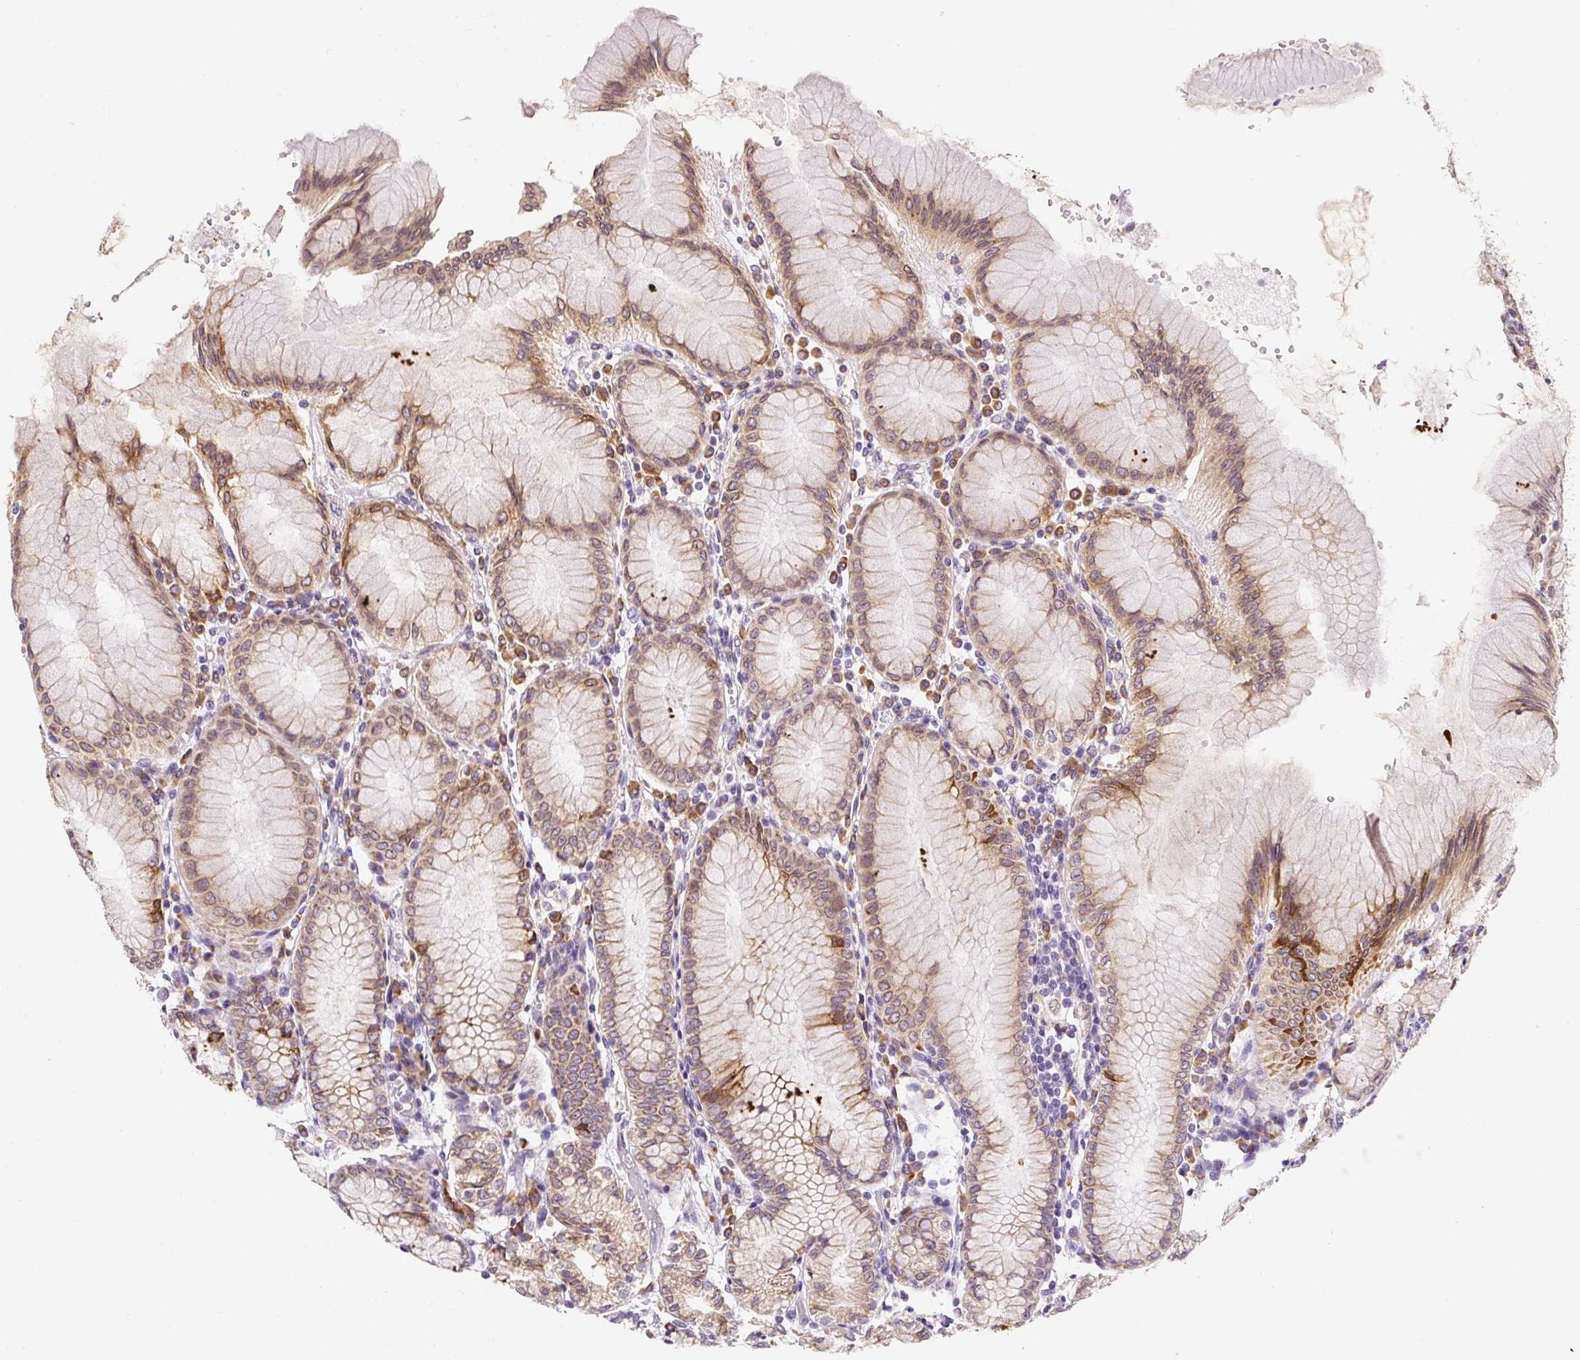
{"staining": {"intensity": "strong", "quantity": "25%-75%", "location": "cytoplasmic/membranous"}, "tissue": "stomach", "cell_type": "Glandular cells", "image_type": "normal", "snomed": [{"axis": "morphology", "description": "Normal tissue, NOS"}, {"axis": "topography", "description": "Stomach"}], "caption": "Protein staining of benign stomach demonstrates strong cytoplasmic/membranous expression in about 25%-75% of glandular cells.", "gene": "DDOST", "patient": {"sex": "female", "age": 57}}